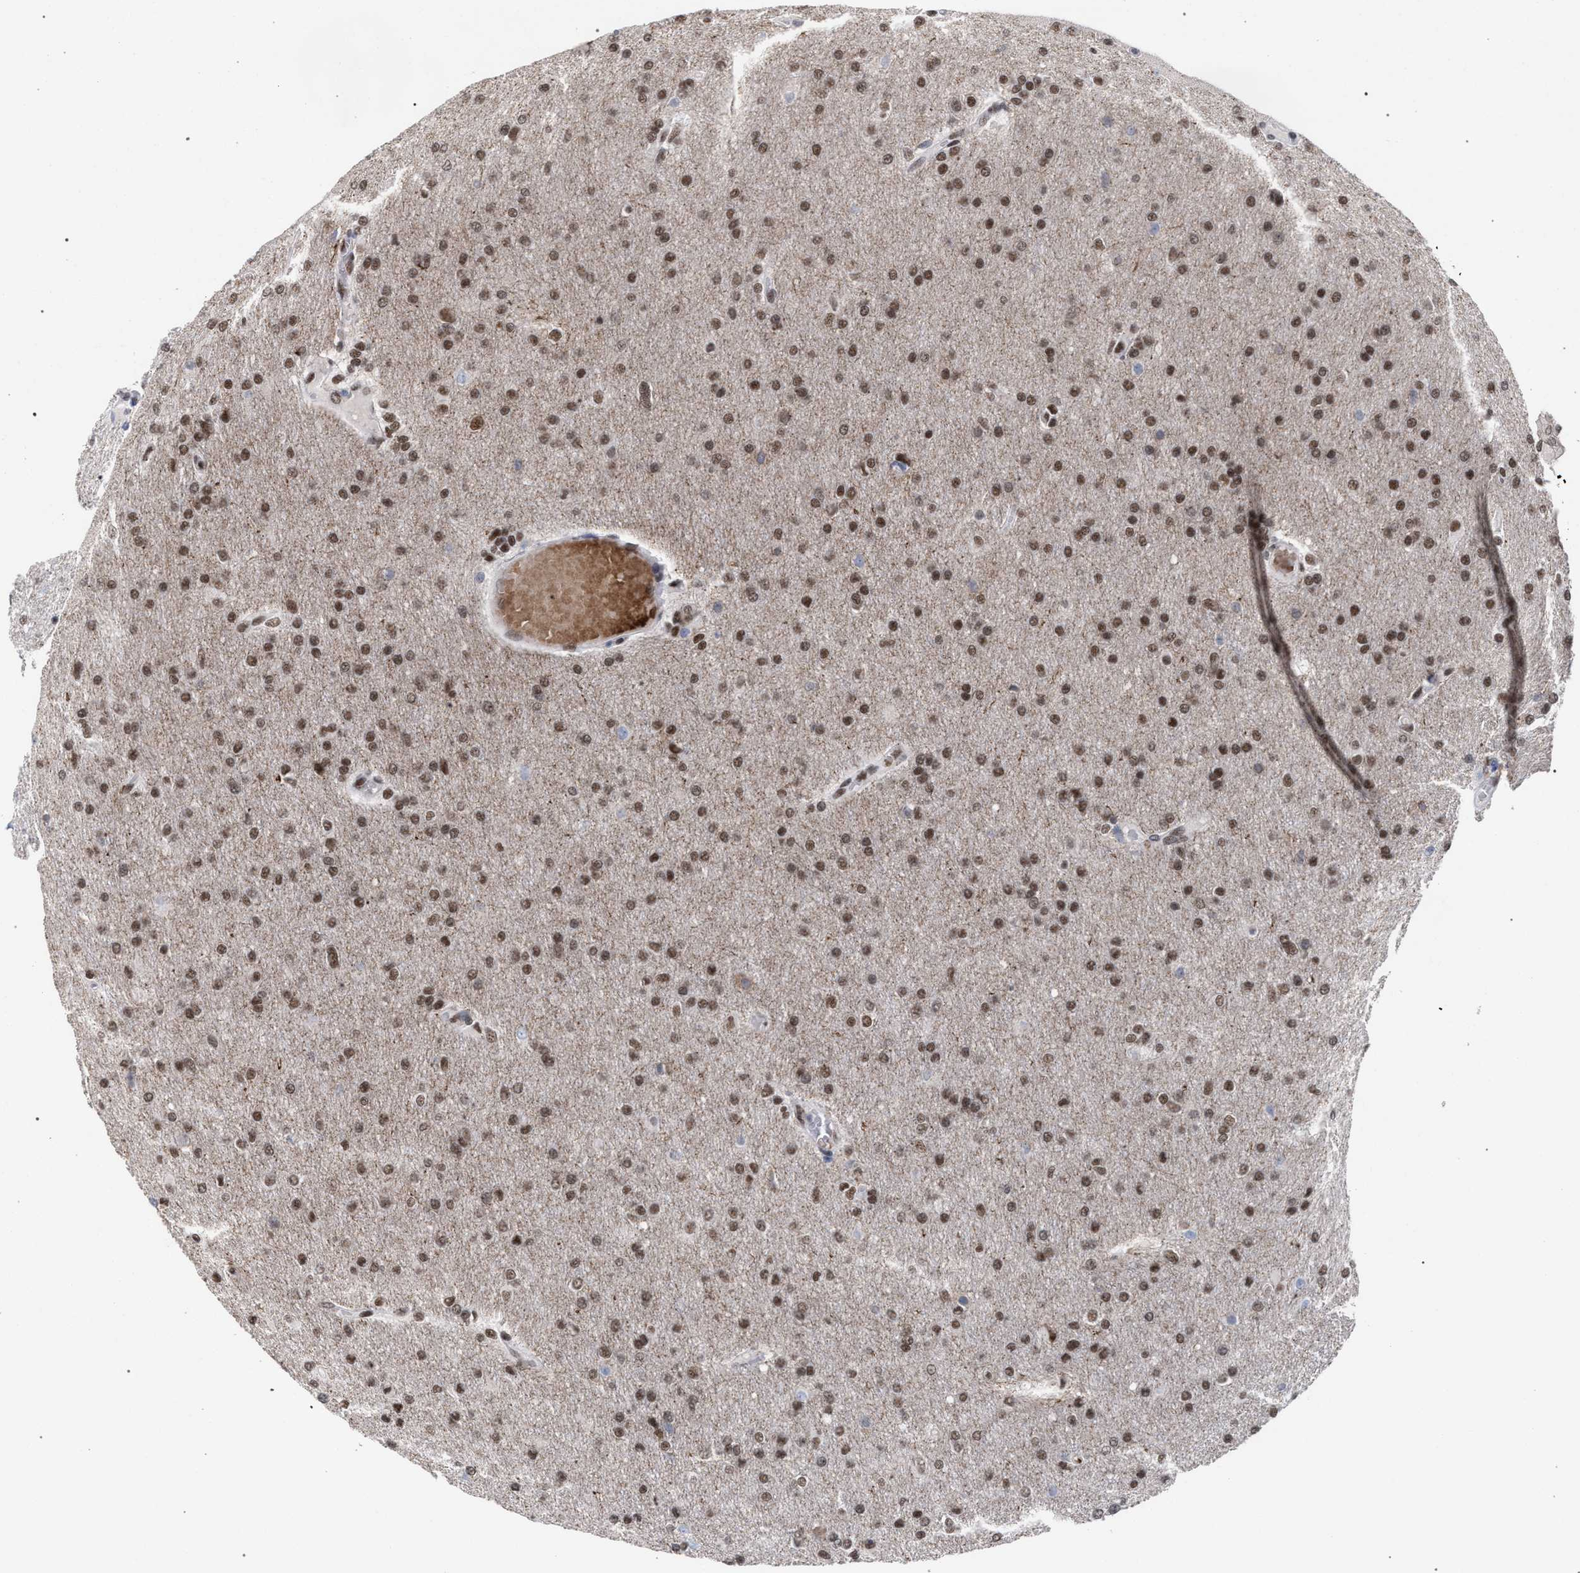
{"staining": {"intensity": "moderate", "quantity": ">75%", "location": "nuclear"}, "tissue": "glioma", "cell_type": "Tumor cells", "image_type": "cancer", "snomed": [{"axis": "morphology", "description": "Glioma, malignant, High grade"}, {"axis": "topography", "description": "Cerebral cortex"}], "caption": "A brown stain labels moderate nuclear staining of a protein in glioma tumor cells.", "gene": "SCAF4", "patient": {"sex": "female", "age": 36}}